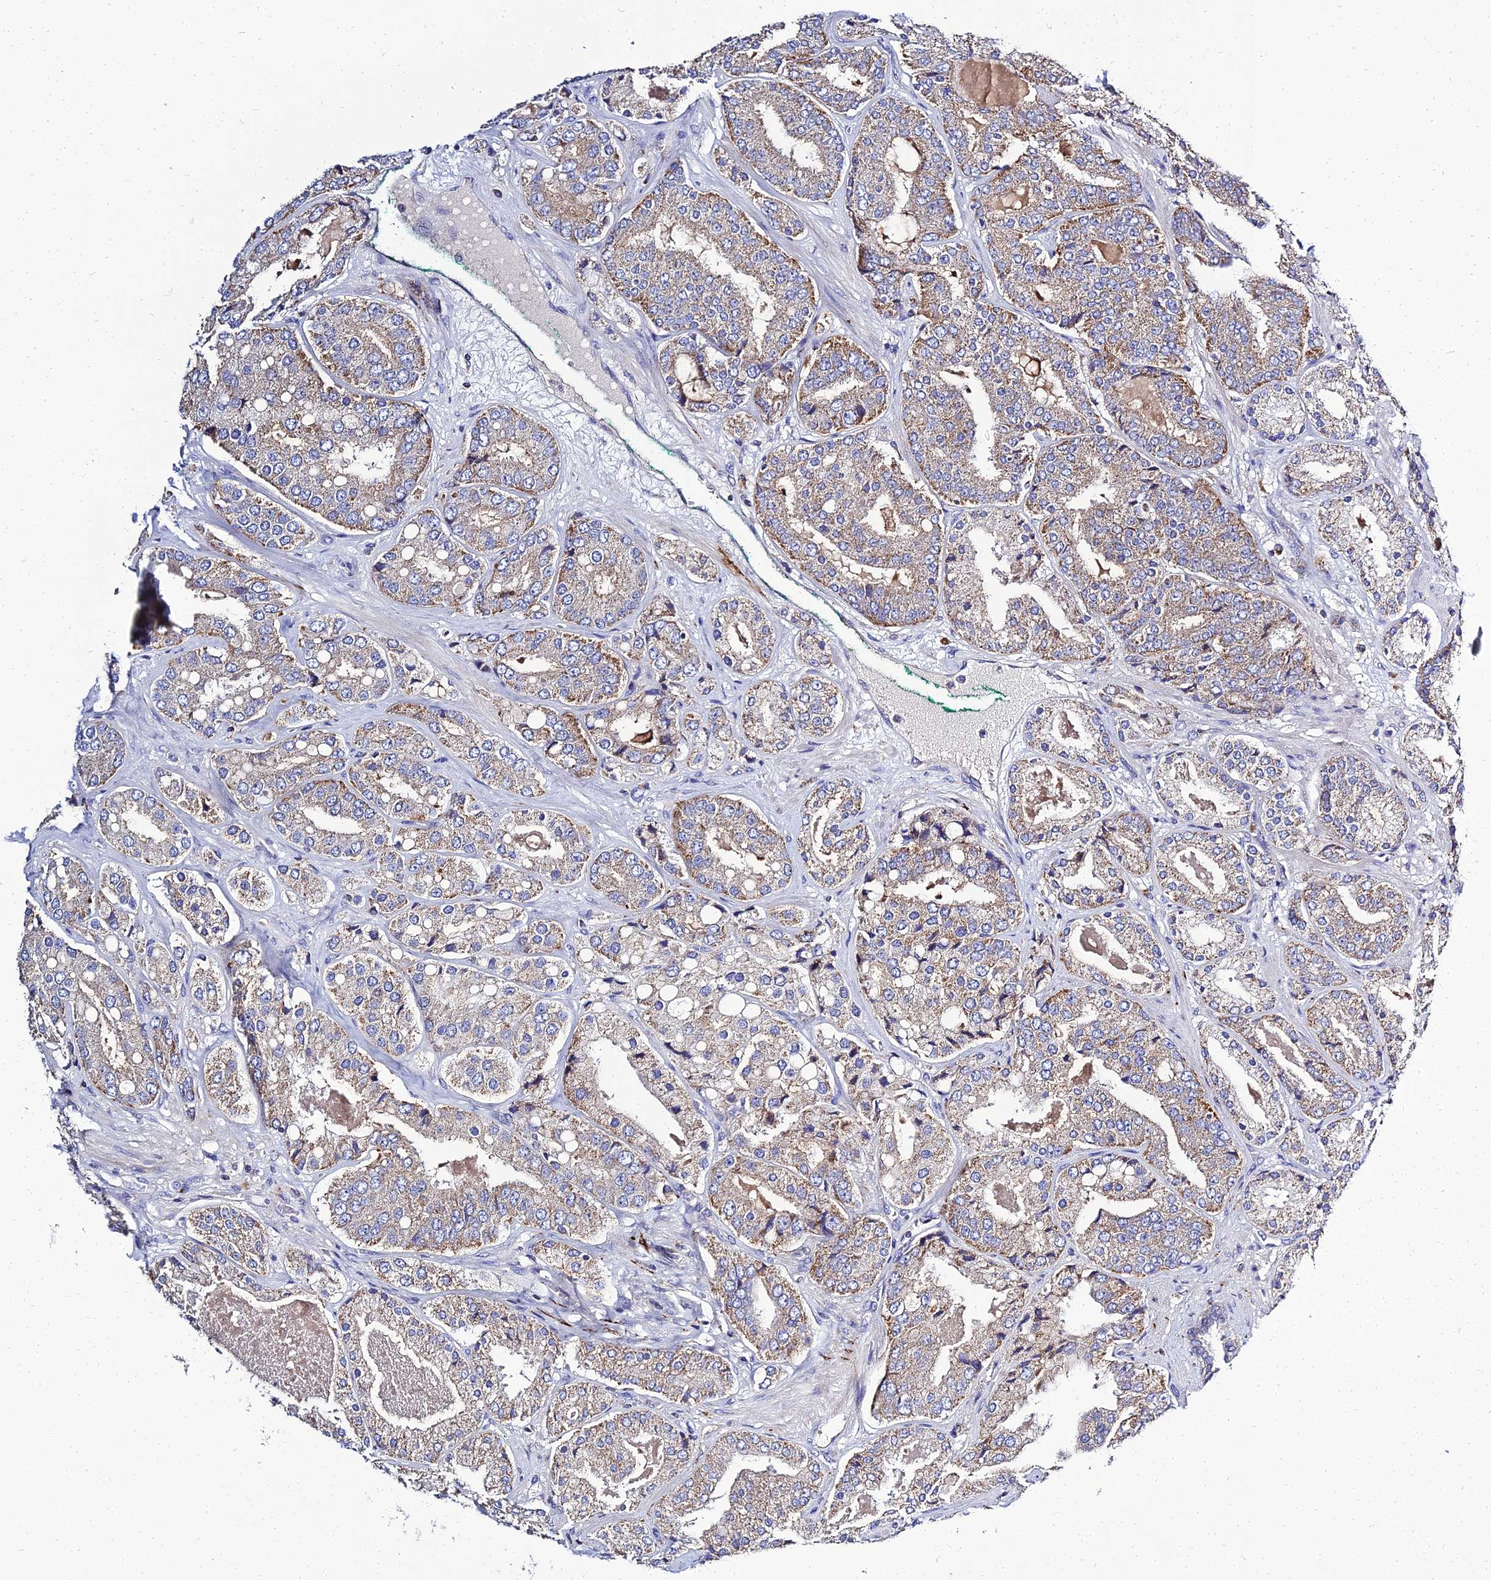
{"staining": {"intensity": "moderate", "quantity": ">75%", "location": "cytoplasmic/membranous"}, "tissue": "prostate cancer", "cell_type": "Tumor cells", "image_type": "cancer", "snomed": [{"axis": "morphology", "description": "Adenocarcinoma, High grade"}, {"axis": "topography", "description": "Prostate"}], "caption": "Immunohistochemistry histopathology image of neoplastic tissue: human prostate cancer (high-grade adenocarcinoma) stained using immunohistochemistry demonstrates medium levels of moderate protein expression localized specifically in the cytoplasmic/membranous of tumor cells, appearing as a cytoplasmic/membranous brown color.", "gene": "NPY", "patient": {"sex": "male", "age": 63}}